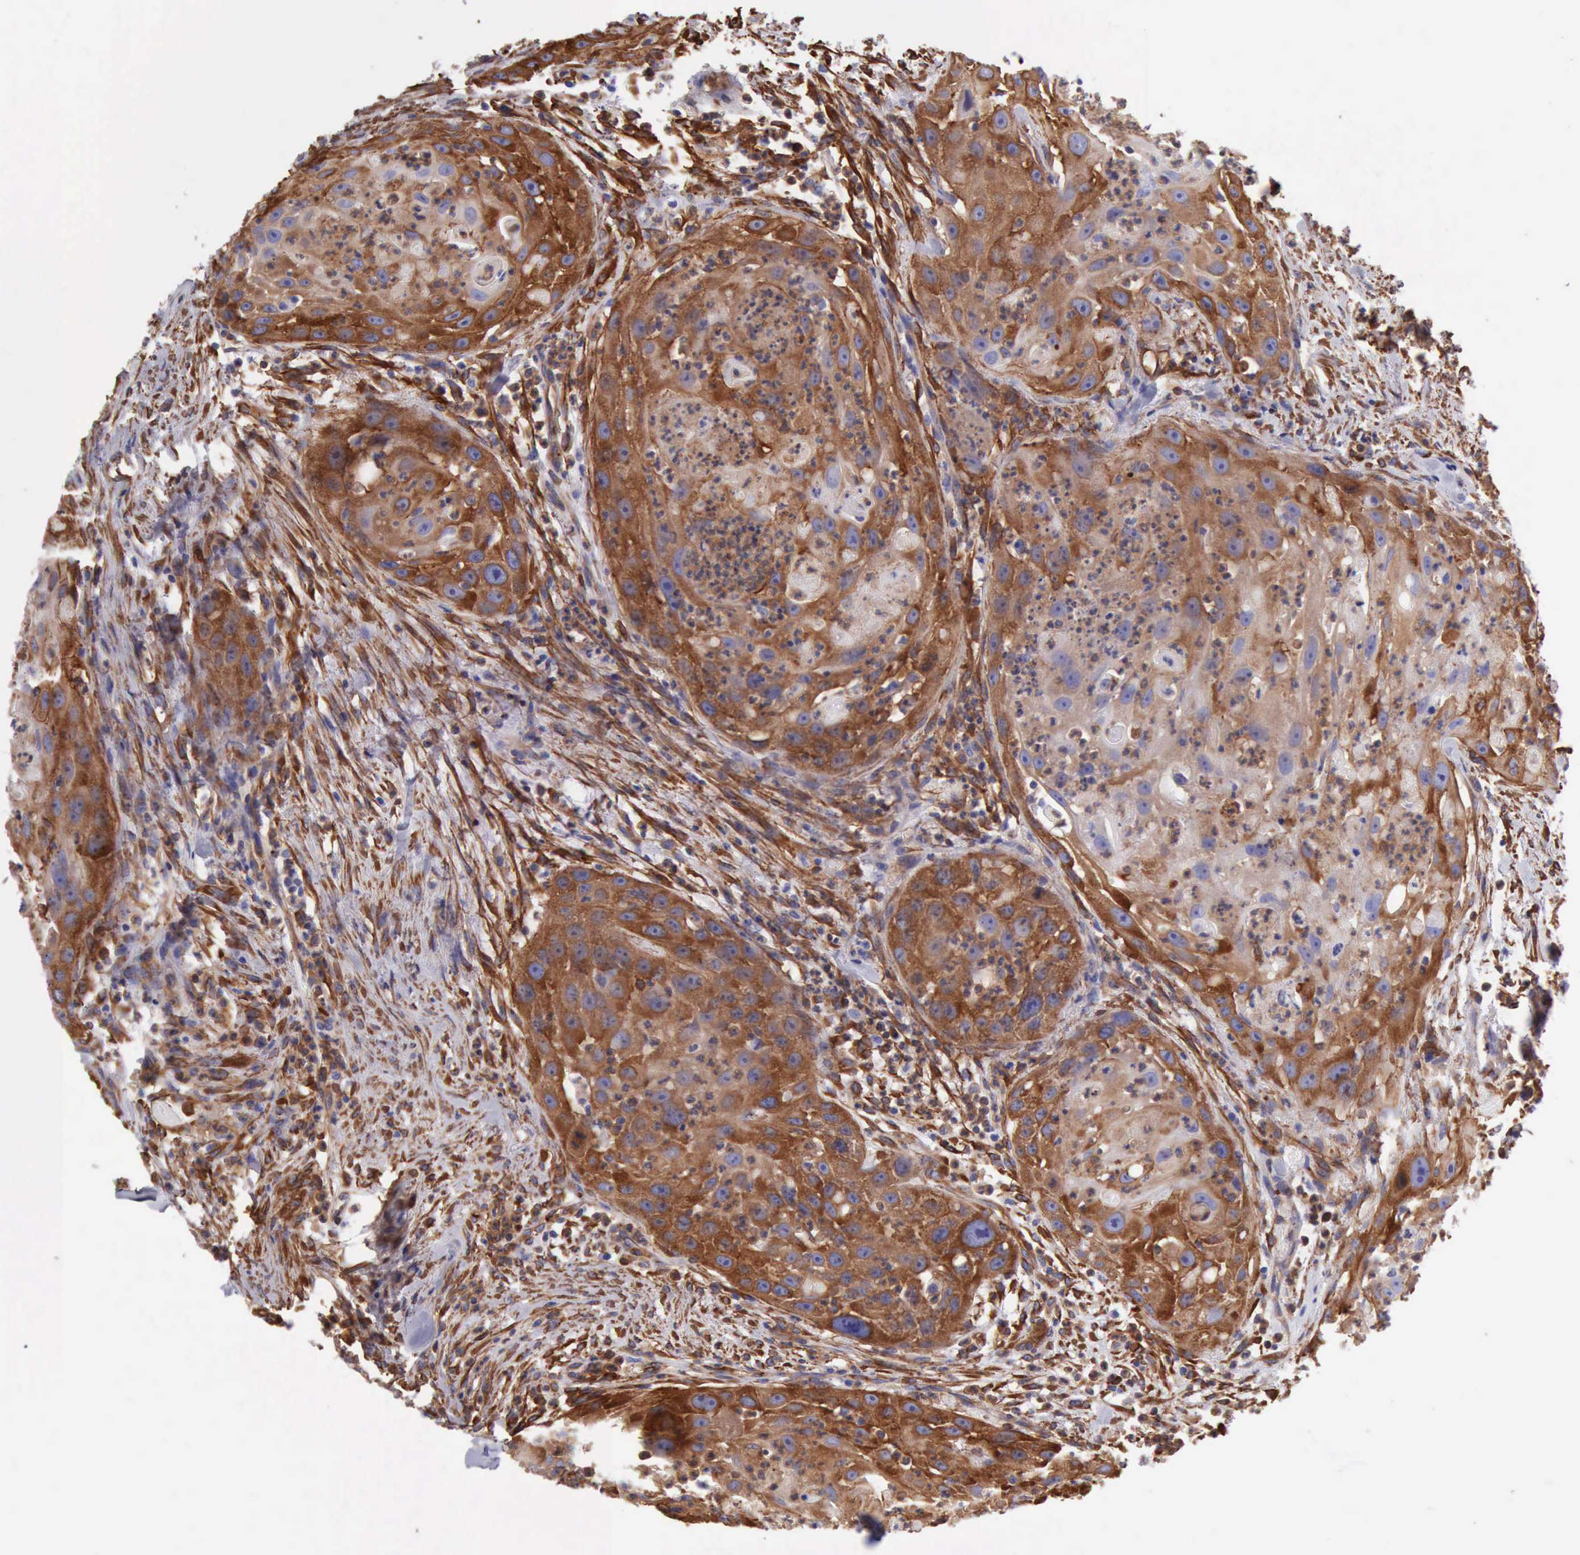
{"staining": {"intensity": "moderate", "quantity": ">75%", "location": "cytoplasmic/membranous"}, "tissue": "head and neck cancer", "cell_type": "Tumor cells", "image_type": "cancer", "snomed": [{"axis": "morphology", "description": "Squamous cell carcinoma, NOS"}, {"axis": "topography", "description": "Head-Neck"}], "caption": "A brown stain shows moderate cytoplasmic/membranous expression of a protein in head and neck squamous cell carcinoma tumor cells.", "gene": "FLNA", "patient": {"sex": "male", "age": 64}}